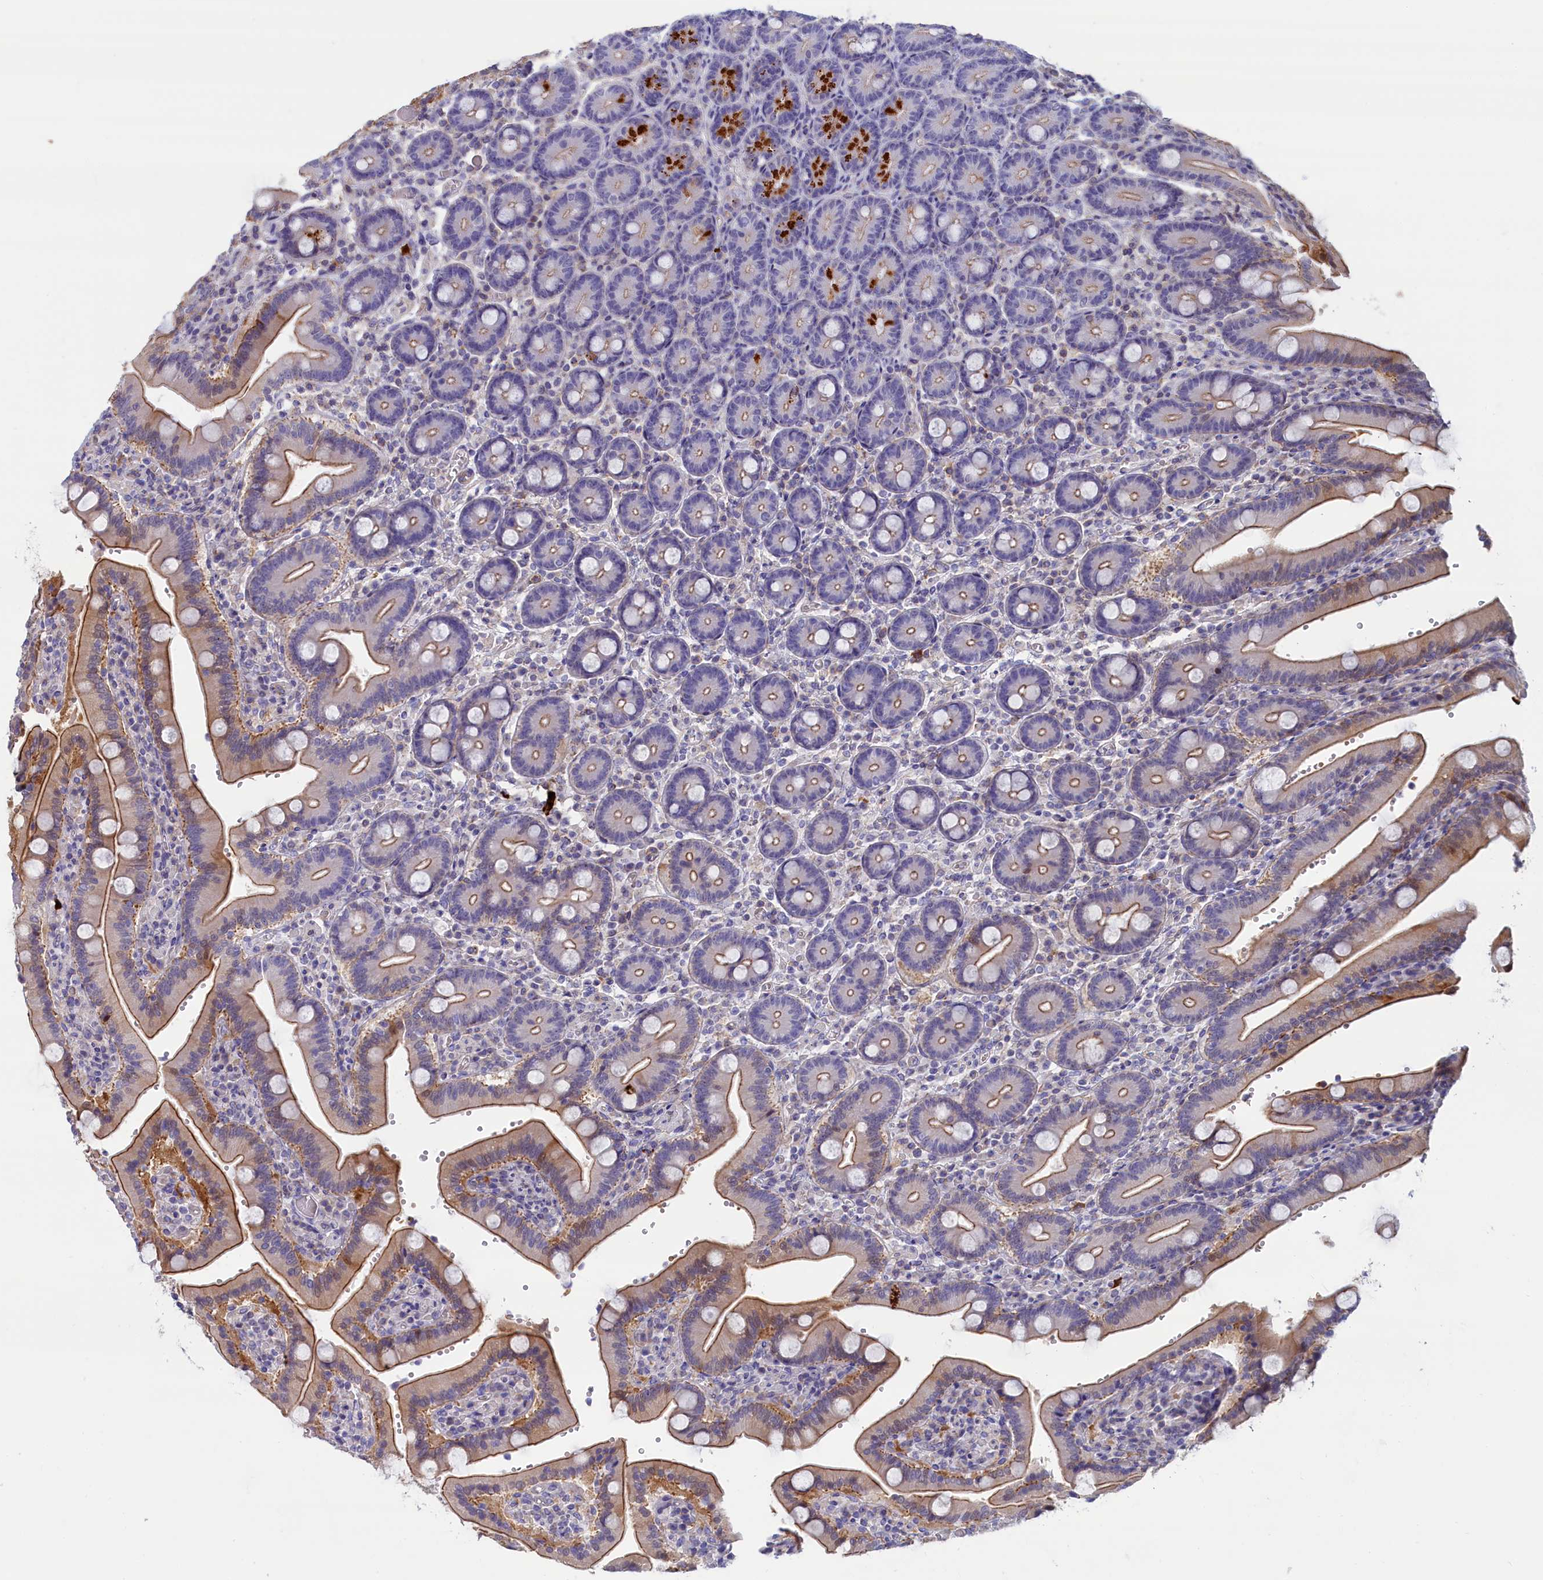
{"staining": {"intensity": "moderate", "quantity": "25%-75%", "location": "cytoplasmic/membranous"}, "tissue": "duodenum", "cell_type": "Glandular cells", "image_type": "normal", "snomed": [{"axis": "morphology", "description": "Normal tissue, NOS"}, {"axis": "topography", "description": "Duodenum"}], "caption": "High-magnification brightfield microscopy of unremarkable duodenum stained with DAB (3,3'-diaminobenzidine) (brown) and counterstained with hematoxylin (blue). glandular cells exhibit moderate cytoplasmic/membranous staining is identified in approximately25%-75% of cells.", "gene": "ABCC12", "patient": {"sex": "female", "age": 62}}